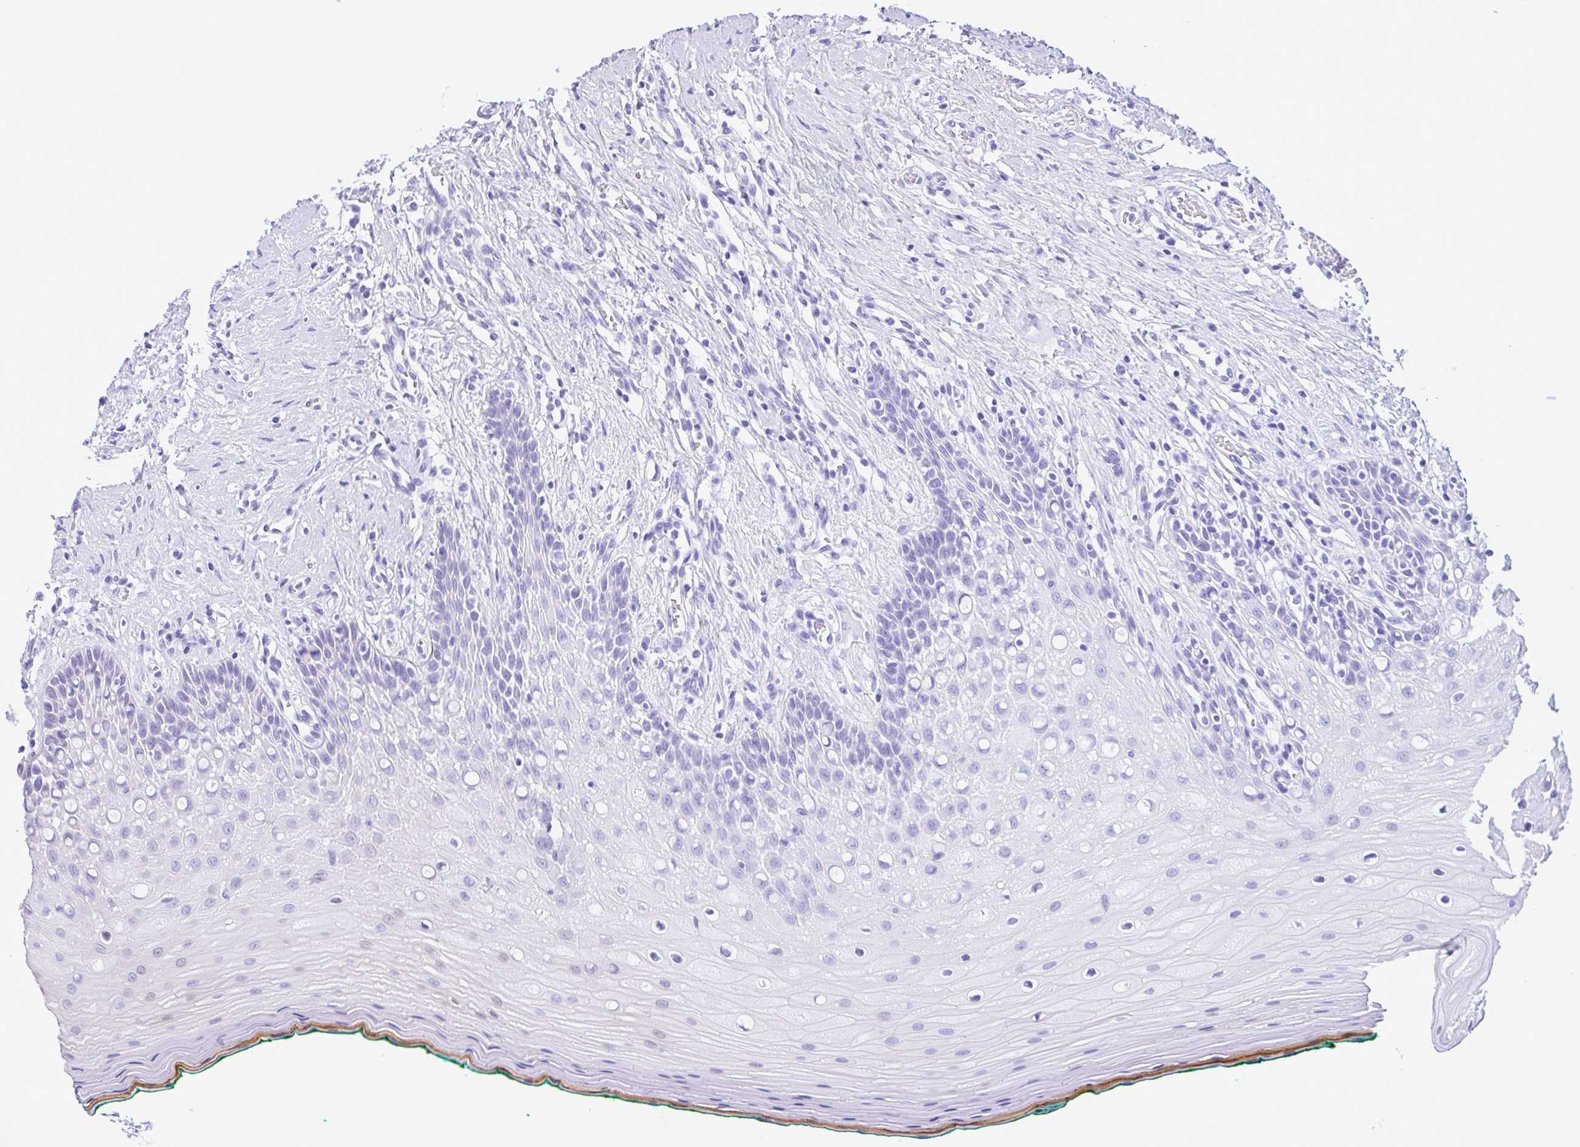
{"staining": {"intensity": "negative", "quantity": "none", "location": "none"}, "tissue": "oral mucosa", "cell_type": "Squamous epithelial cells", "image_type": "normal", "snomed": [{"axis": "morphology", "description": "Normal tissue, NOS"}, {"axis": "topography", "description": "Oral tissue"}], "caption": "Benign oral mucosa was stained to show a protein in brown. There is no significant positivity in squamous epithelial cells. (DAB IHC visualized using brightfield microscopy, high magnification).", "gene": "ENSG00000286022", "patient": {"sex": "female", "age": 83}}